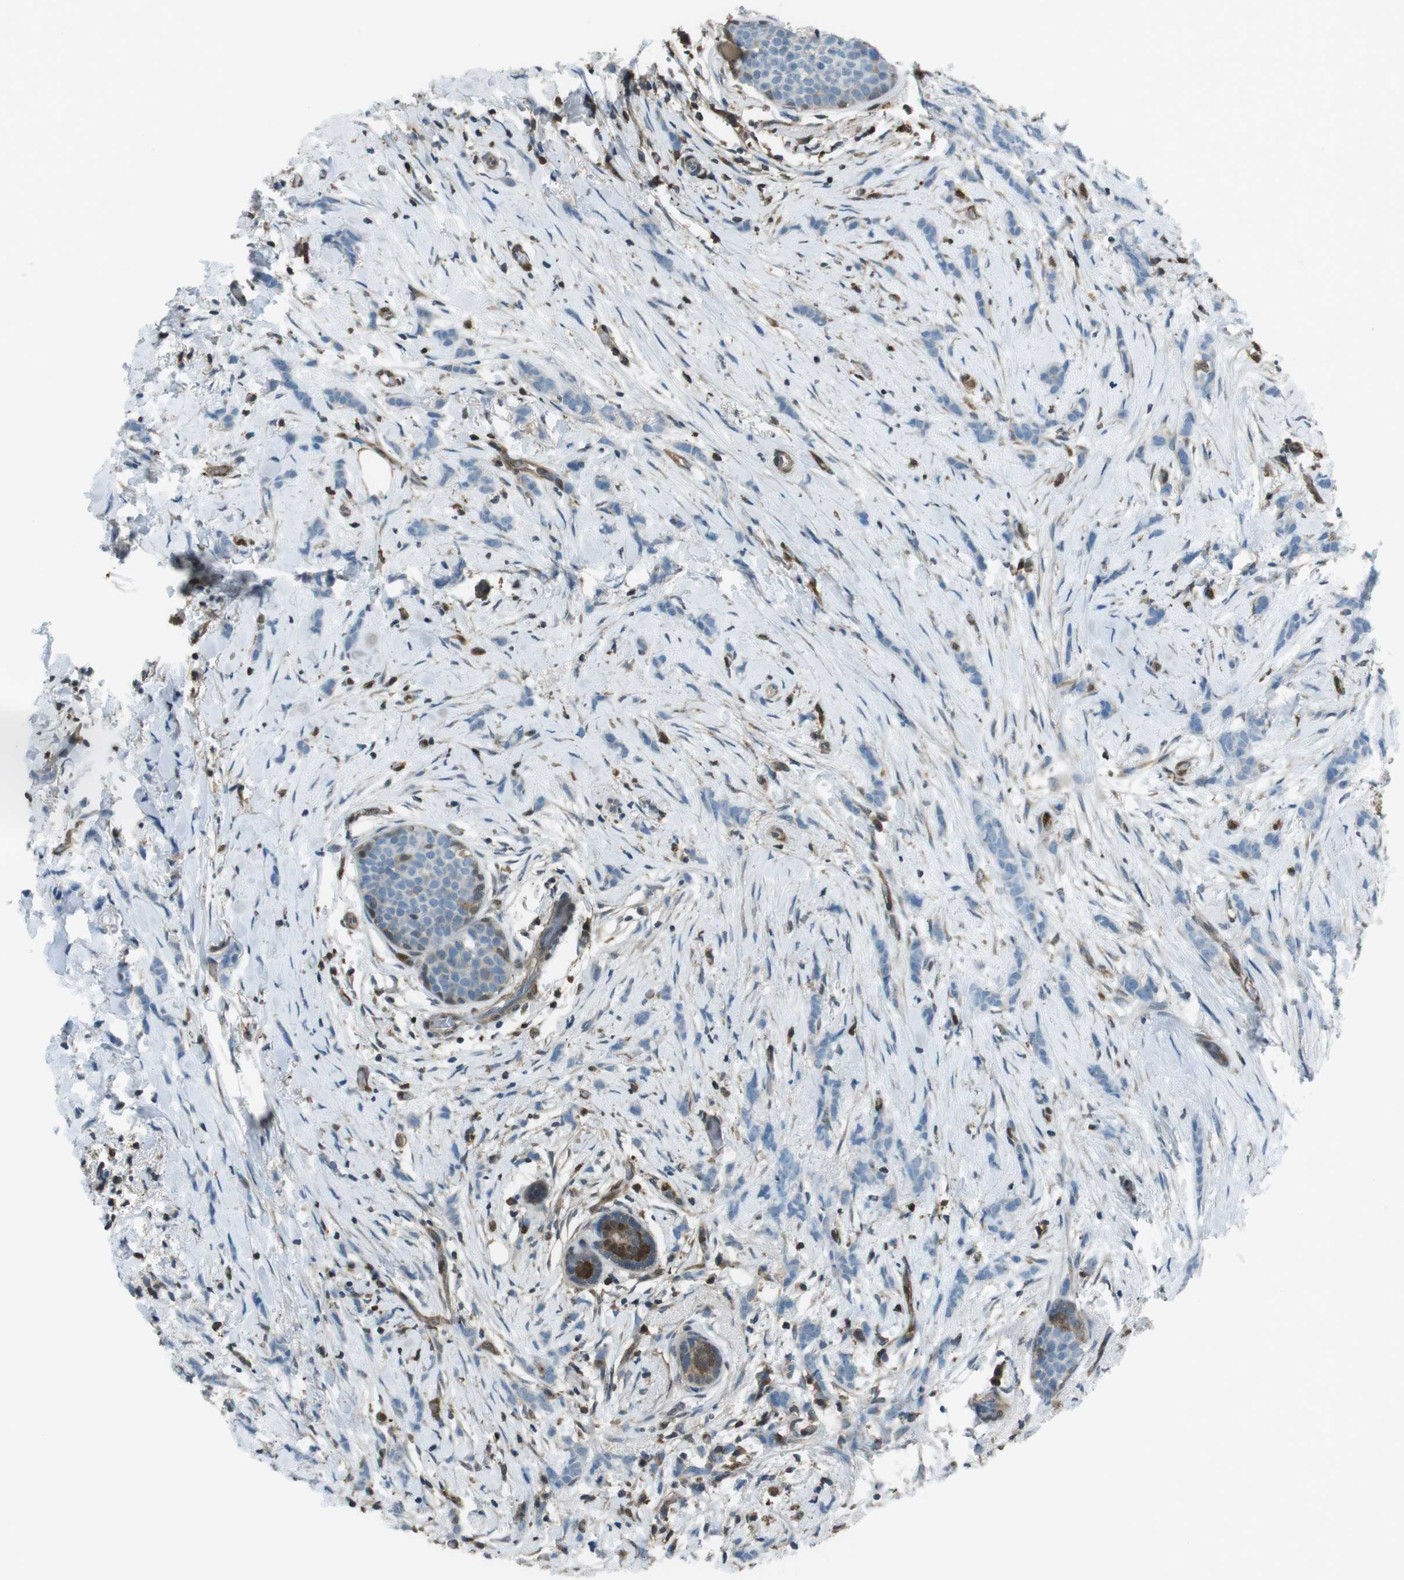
{"staining": {"intensity": "negative", "quantity": "none", "location": "none"}, "tissue": "breast cancer", "cell_type": "Tumor cells", "image_type": "cancer", "snomed": [{"axis": "morphology", "description": "Lobular carcinoma, in situ"}, {"axis": "morphology", "description": "Lobular carcinoma"}, {"axis": "topography", "description": "Breast"}], "caption": "This is an IHC histopathology image of lobular carcinoma (breast). There is no staining in tumor cells.", "gene": "TWSG1", "patient": {"sex": "female", "age": 41}}